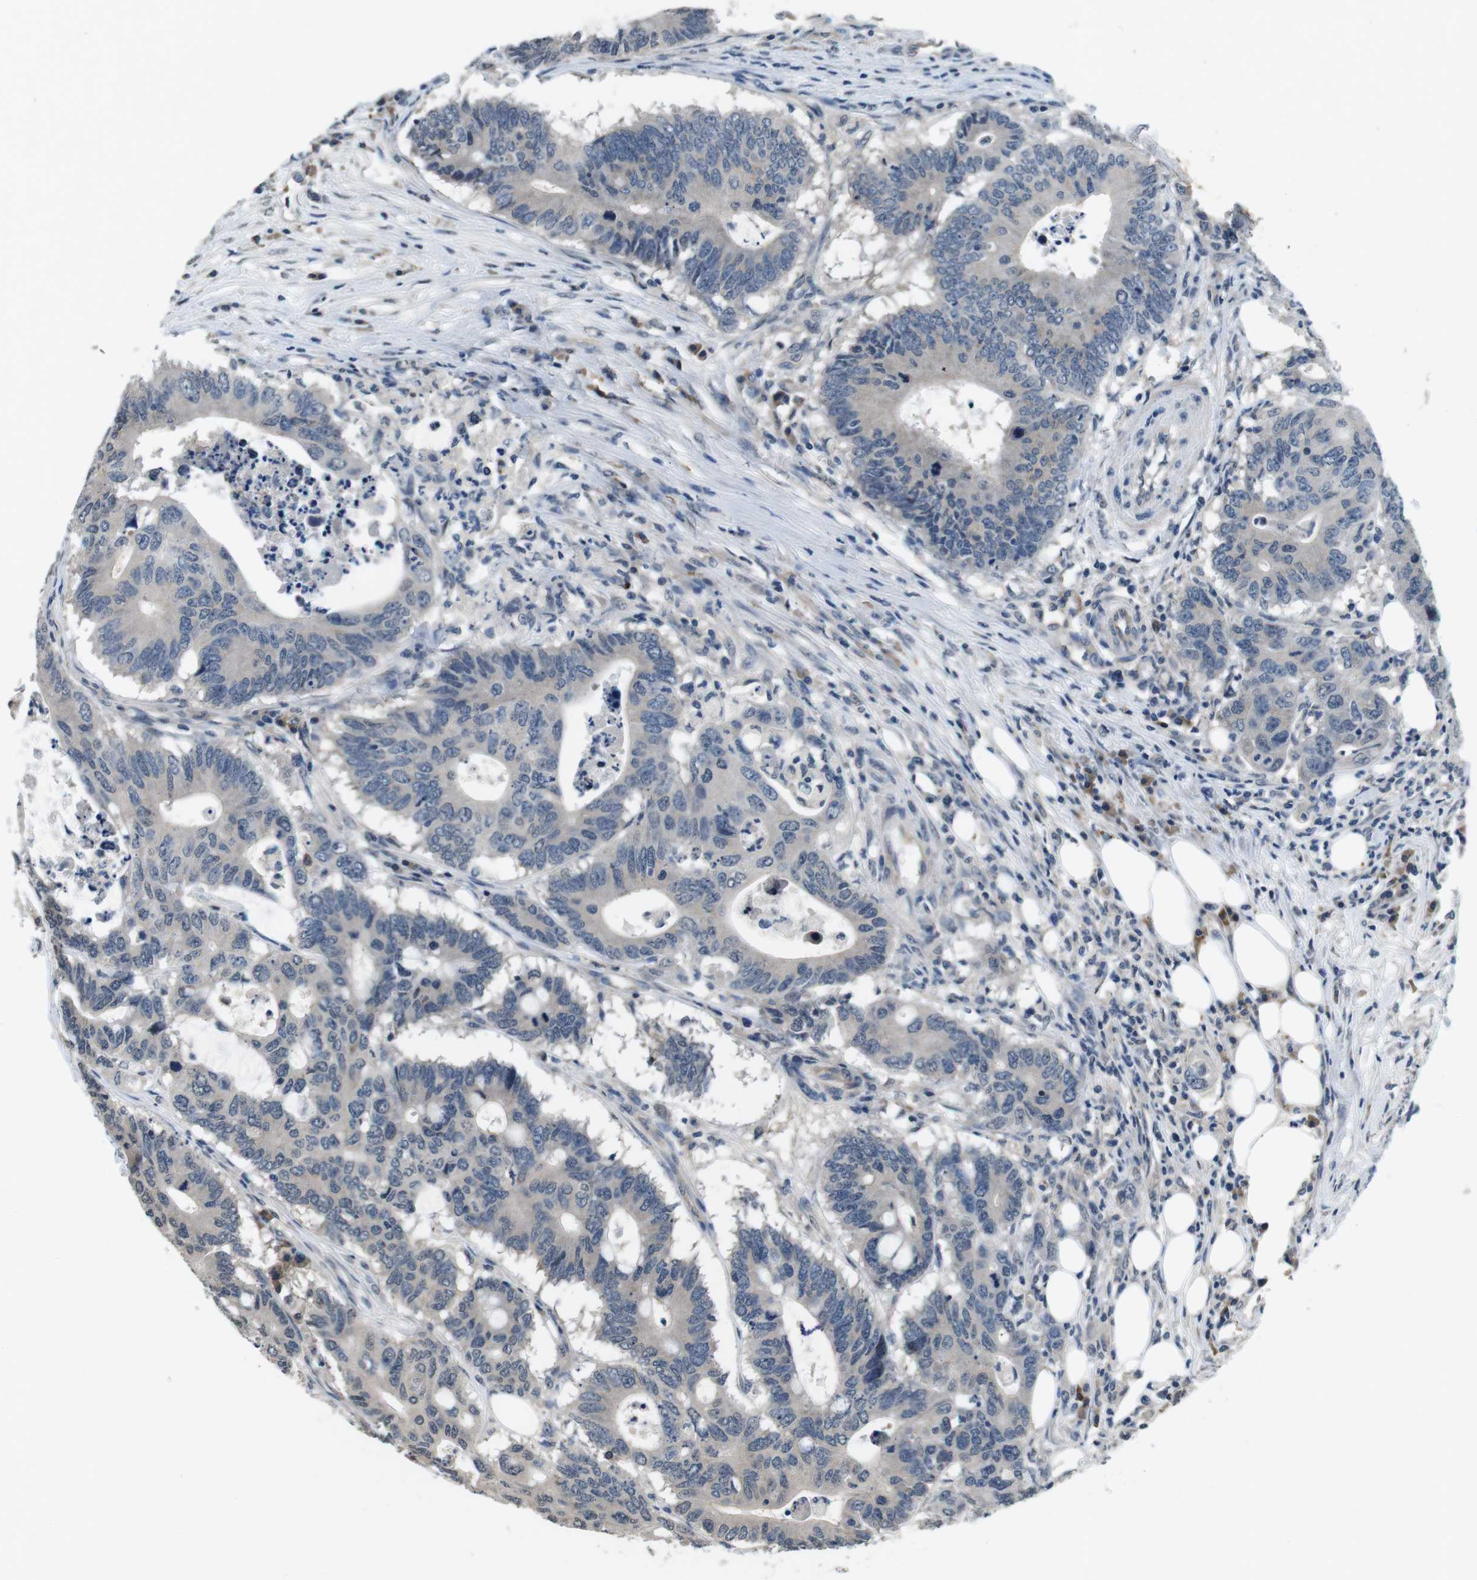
{"staining": {"intensity": "weak", "quantity": "<25%", "location": "cytoplasmic/membranous"}, "tissue": "colorectal cancer", "cell_type": "Tumor cells", "image_type": "cancer", "snomed": [{"axis": "morphology", "description": "Adenocarcinoma, NOS"}, {"axis": "topography", "description": "Colon"}], "caption": "Photomicrograph shows no protein staining in tumor cells of colorectal cancer (adenocarcinoma) tissue. The staining is performed using DAB brown chromogen with nuclei counter-stained in using hematoxylin.", "gene": "CD163L1", "patient": {"sex": "male", "age": 71}}